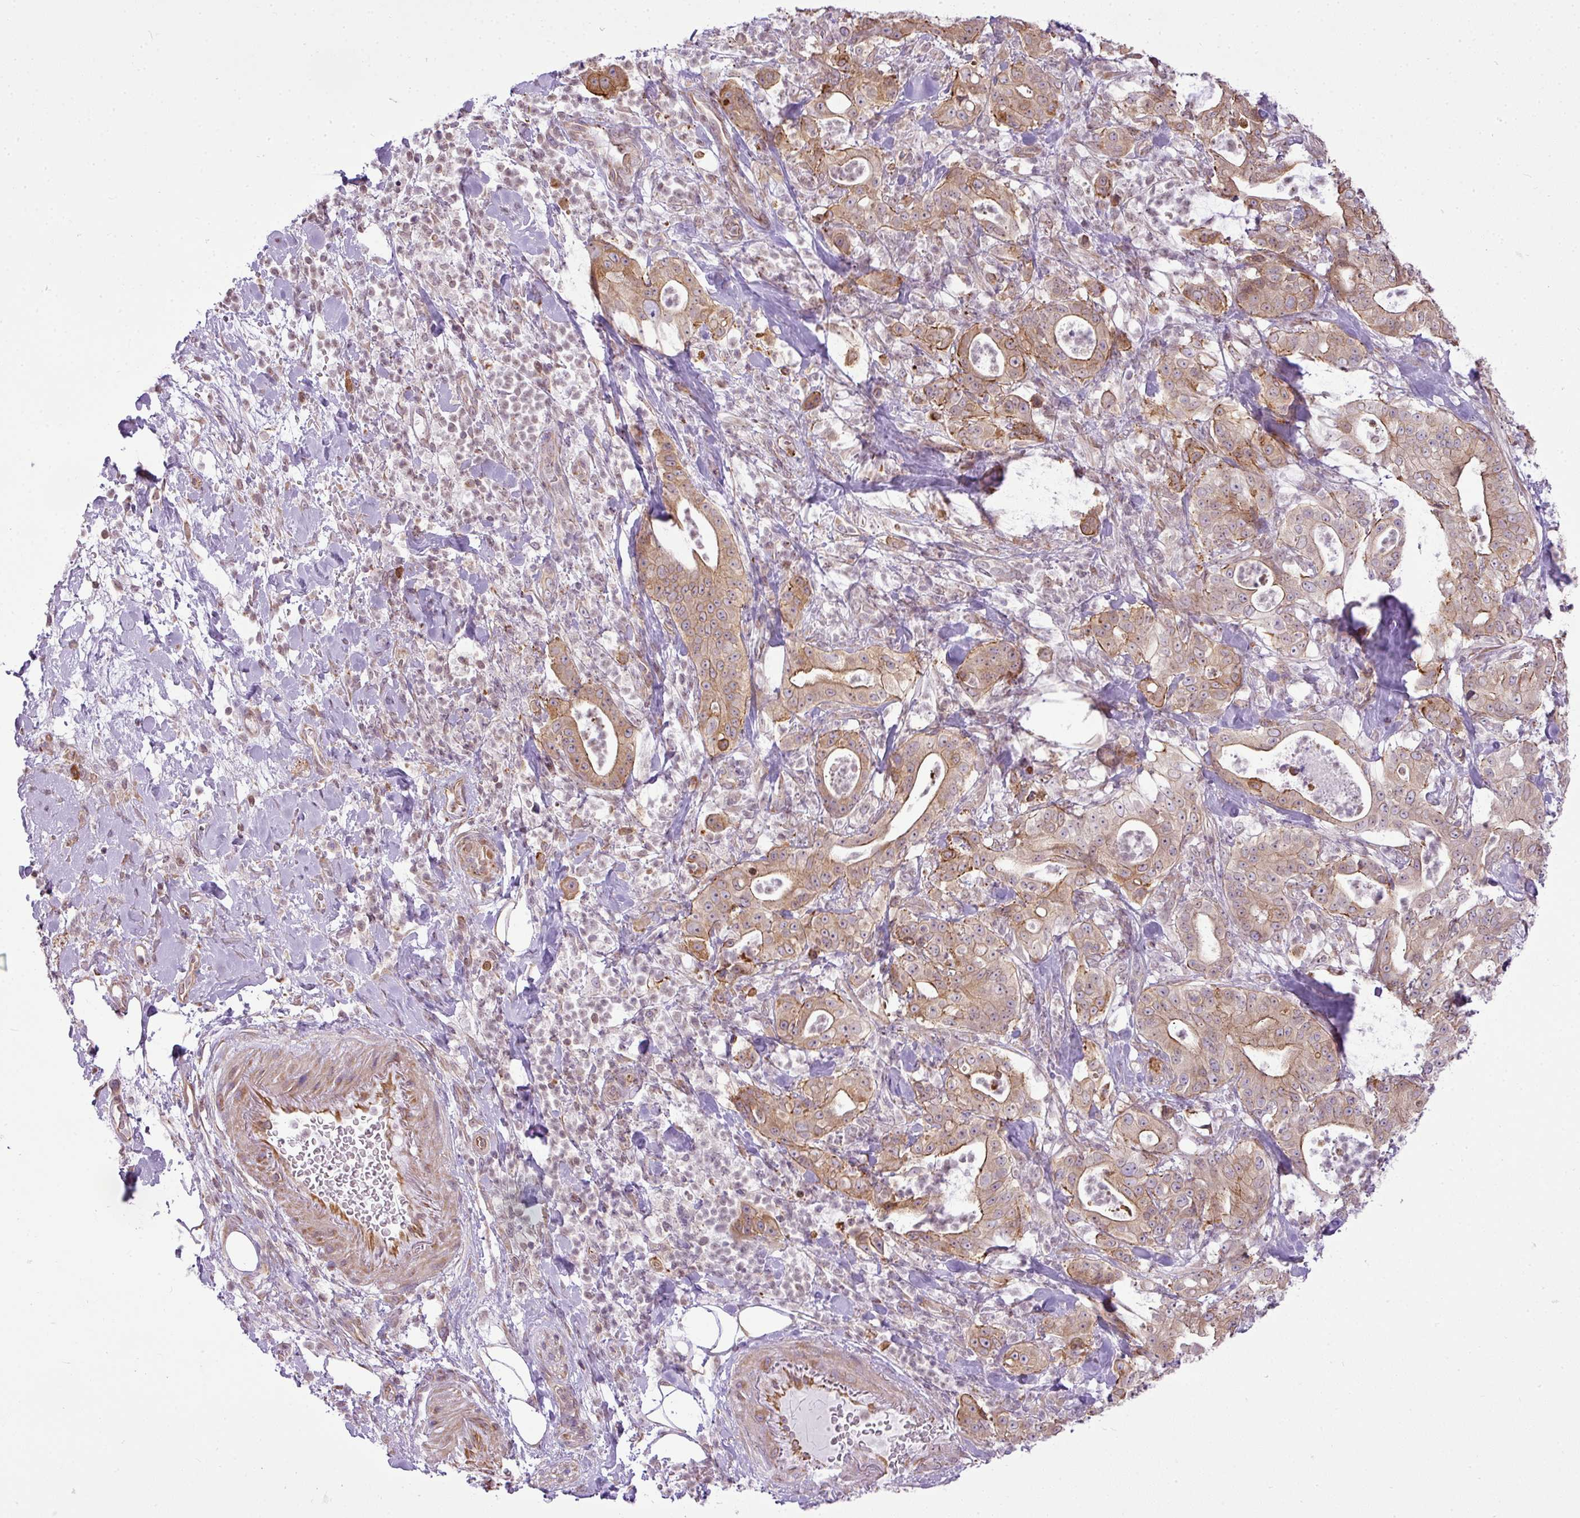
{"staining": {"intensity": "moderate", "quantity": ">75%", "location": "cytoplasmic/membranous,nuclear"}, "tissue": "pancreatic cancer", "cell_type": "Tumor cells", "image_type": "cancer", "snomed": [{"axis": "morphology", "description": "Adenocarcinoma, NOS"}, {"axis": "topography", "description": "Pancreas"}], "caption": "Immunohistochemistry (IHC) of pancreatic adenocarcinoma shows medium levels of moderate cytoplasmic/membranous and nuclear positivity in about >75% of tumor cells.", "gene": "COX18", "patient": {"sex": "male", "age": 71}}